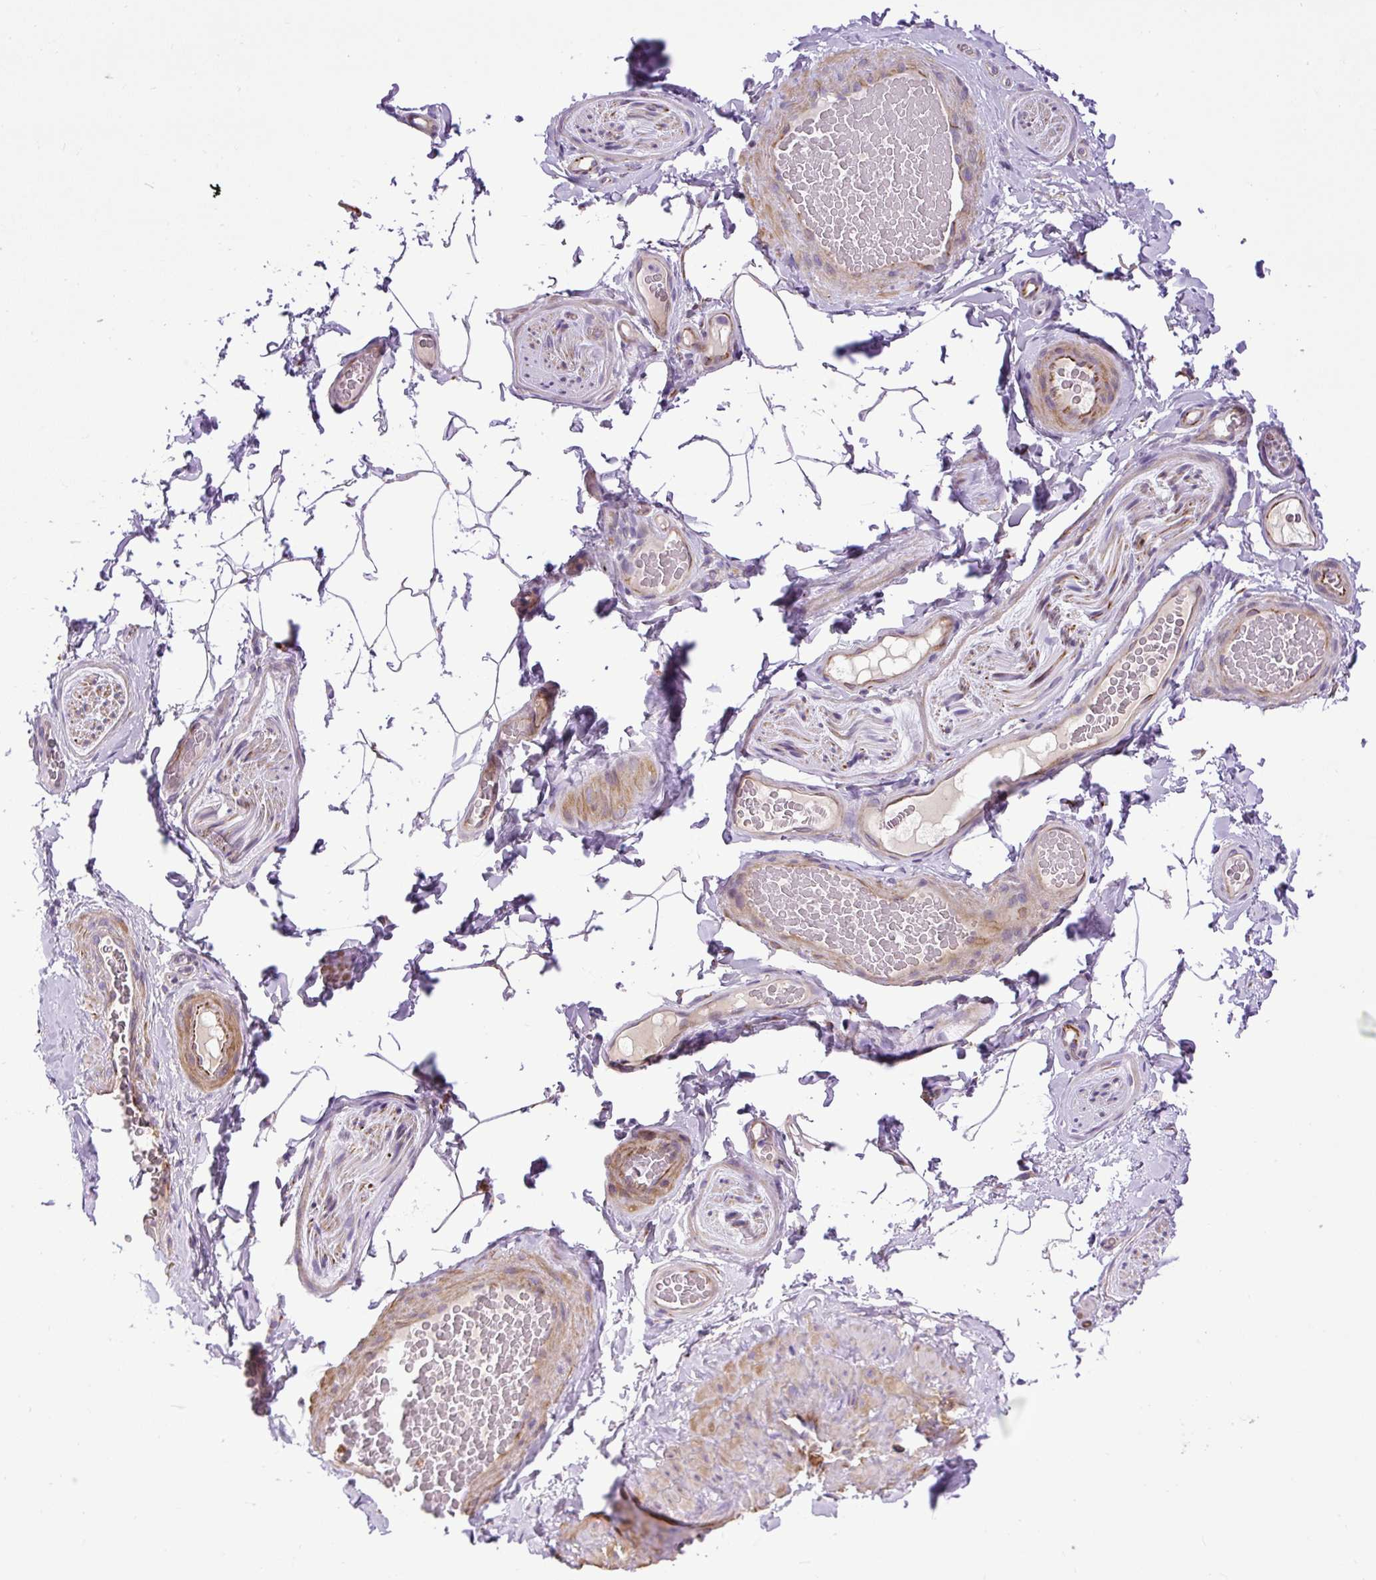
{"staining": {"intensity": "negative", "quantity": "none", "location": "none"}, "tissue": "adipose tissue", "cell_type": "Adipocytes", "image_type": "normal", "snomed": [{"axis": "morphology", "description": "Normal tissue, NOS"}, {"axis": "topography", "description": "Vascular tissue"}, {"axis": "topography", "description": "Peripheral nerve tissue"}], "caption": "Protein analysis of benign adipose tissue demonstrates no significant staining in adipocytes. (DAB (3,3'-diaminobenzidine) IHC, high magnification).", "gene": "VWA7", "patient": {"sex": "male", "age": 41}}